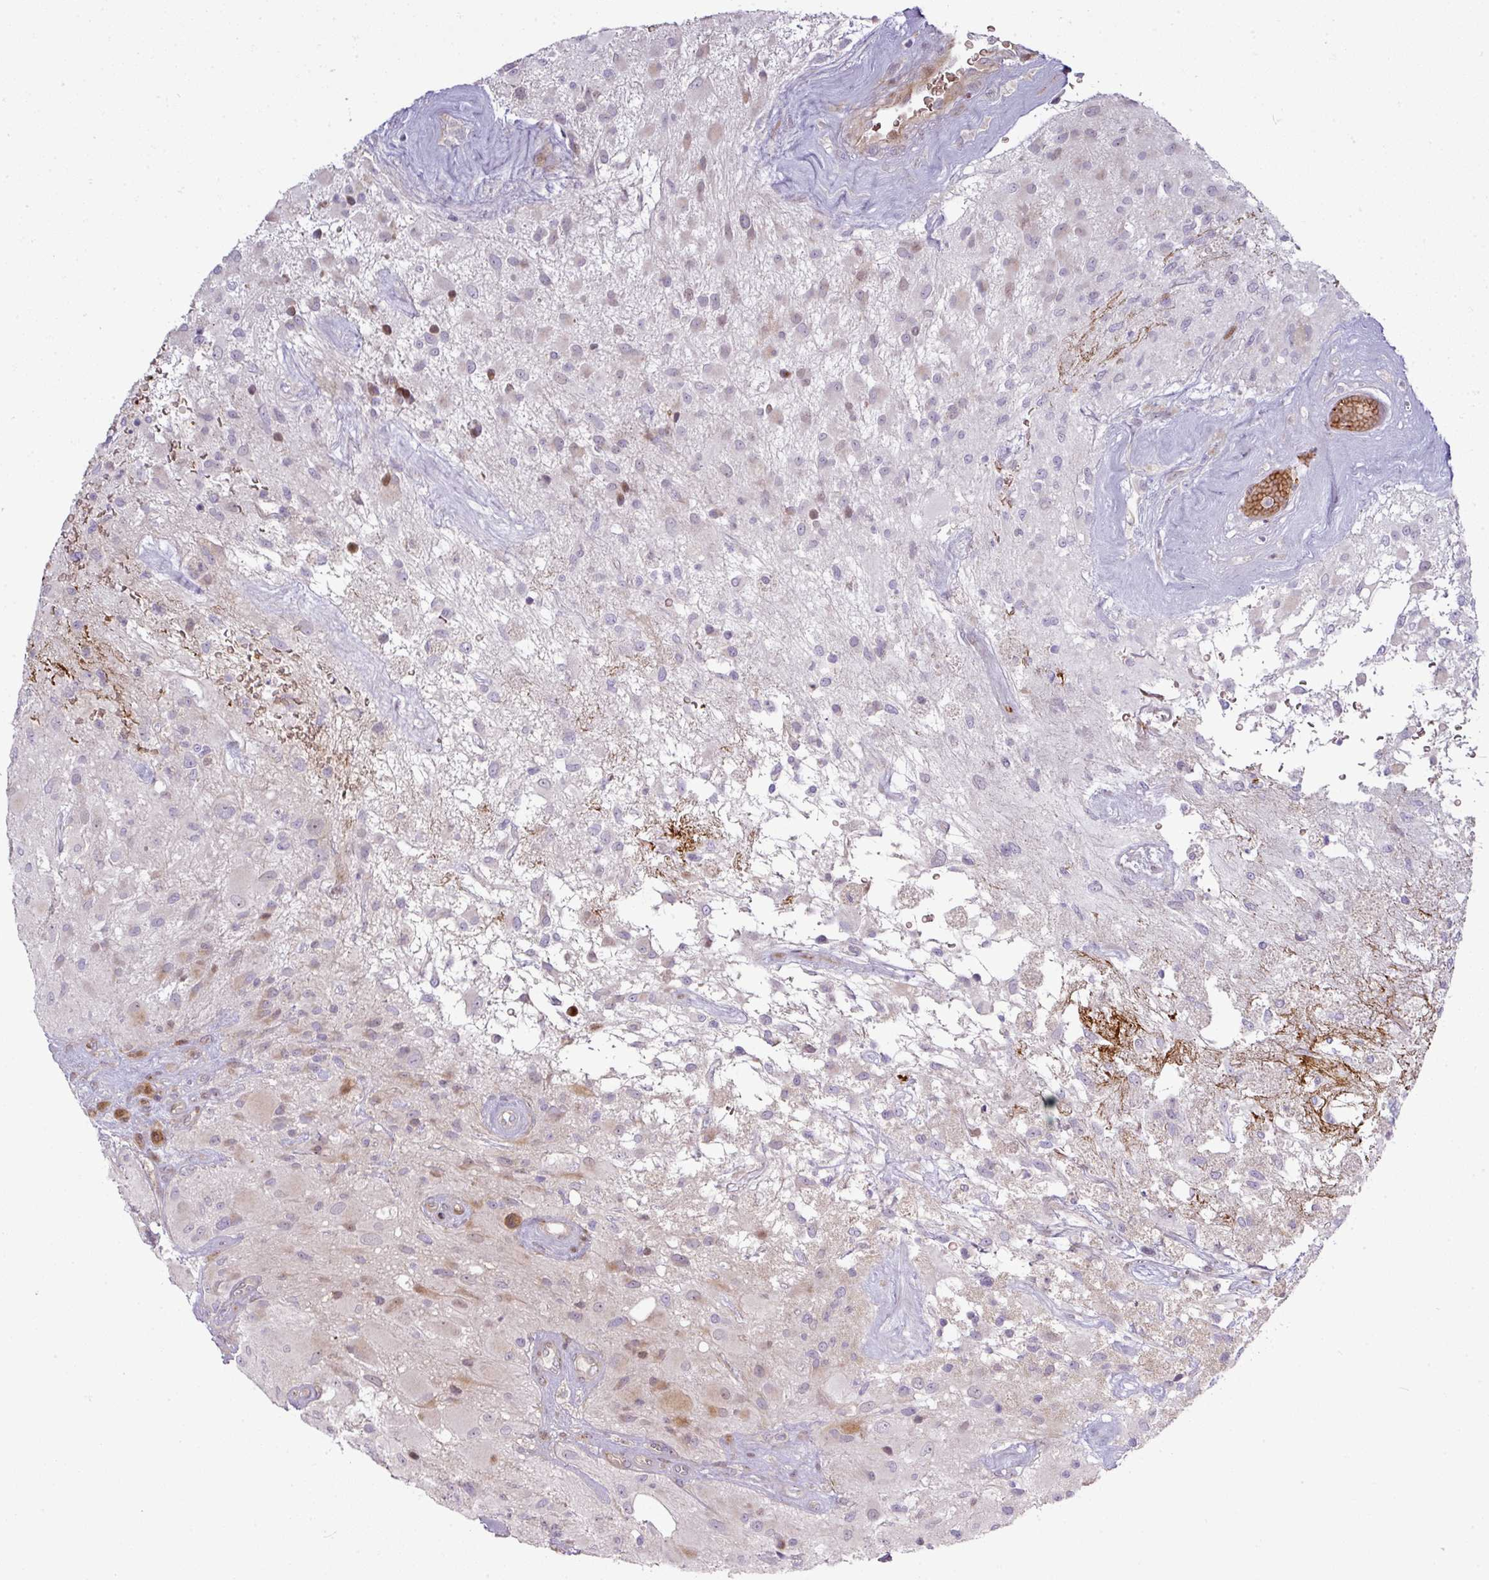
{"staining": {"intensity": "moderate", "quantity": "<25%", "location": "nuclear"}, "tissue": "glioma", "cell_type": "Tumor cells", "image_type": "cancer", "snomed": [{"axis": "morphology", "description": "Glioma, malignant, High grade"}, {"axis": "topography", "description": "Brain"}], "caption": "This image reveals malignant high-grade glioma stained with IHC to label a protein in brown. The nuclear of tumor cells show moderate positivity for the protein. Nuclei are counter-stained blue.", "gene": "ATP6V1F", "patient": {"sex": "female", "age": 67}}